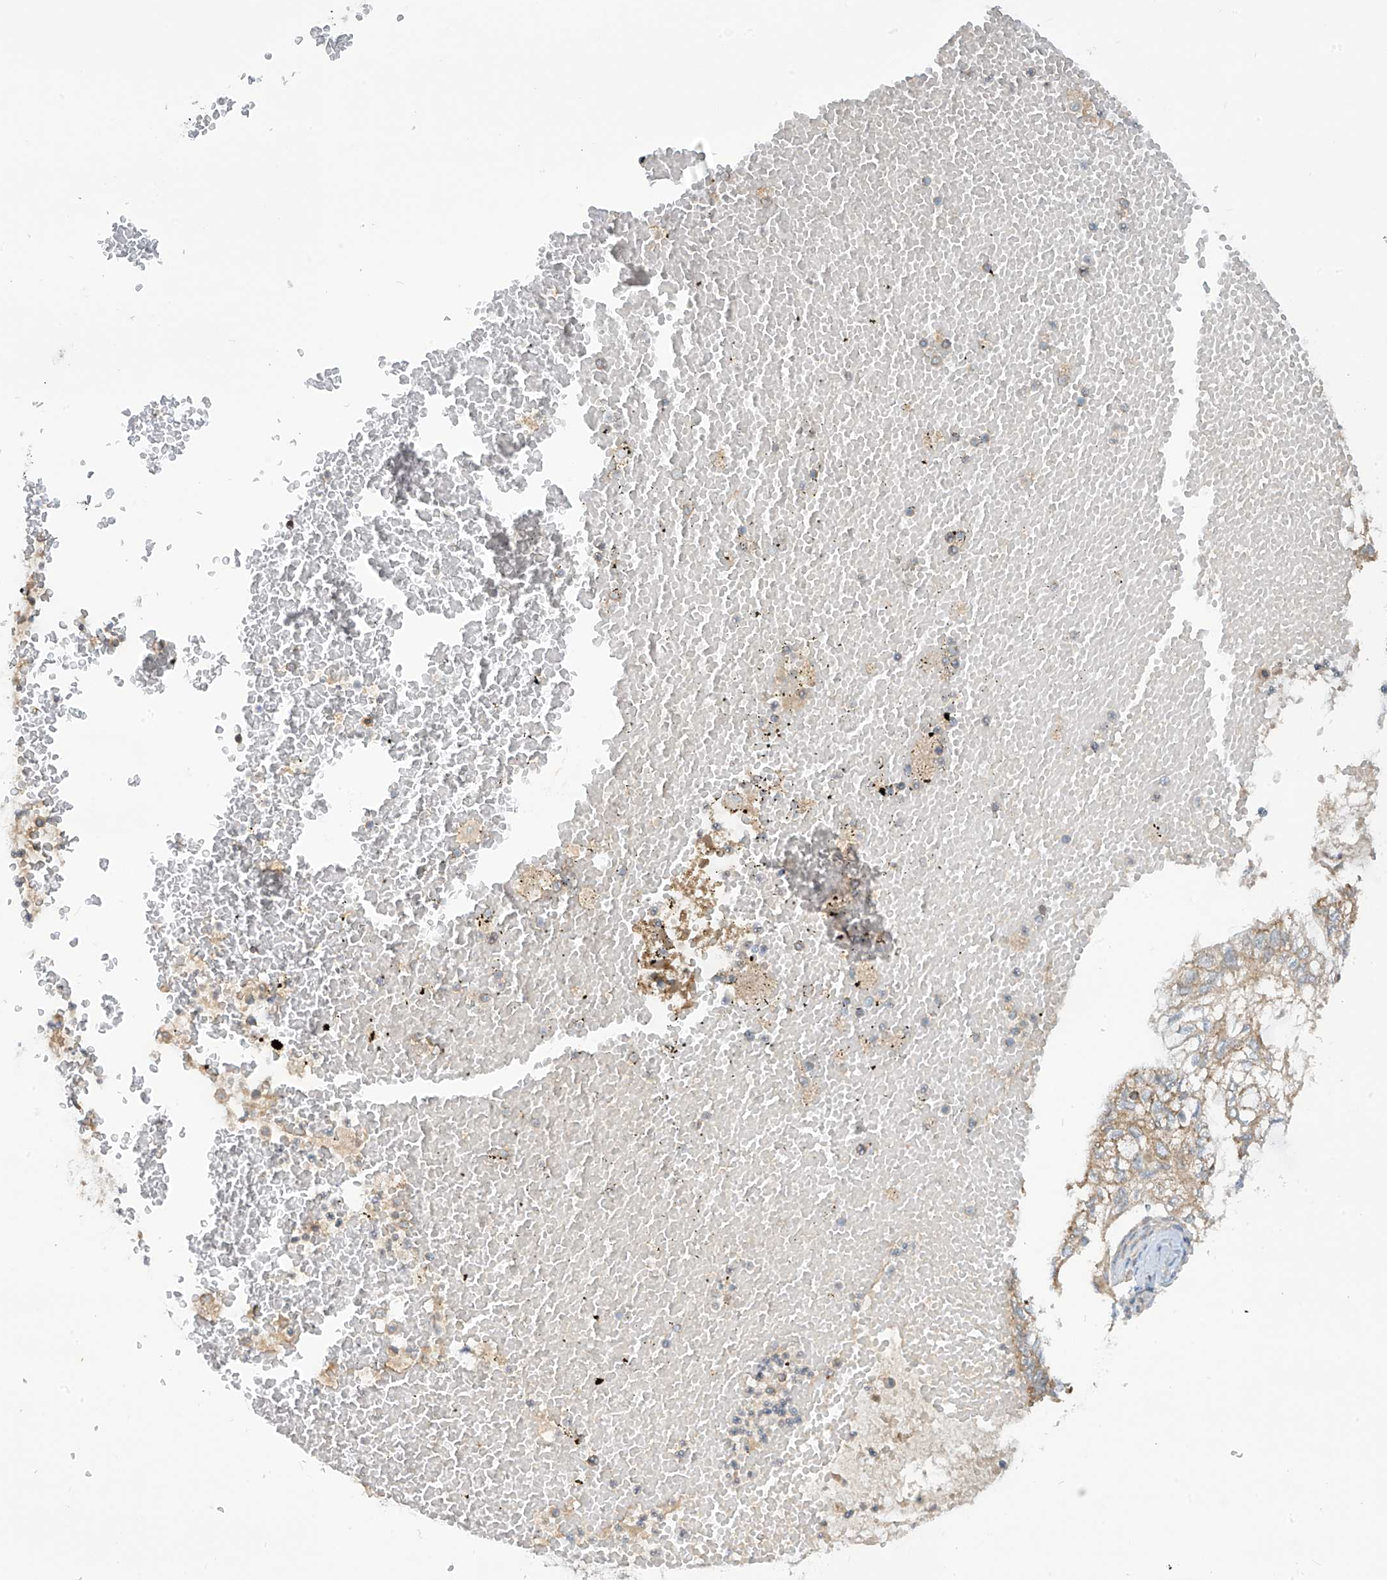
{"staining": {"intensity": "weak", "quantity": "<25%", "location": "cytoplasmic/membranous"}, "tissue": "lung cancer", "cell_type": "Tumor cells", "image_type": "cancer", "snomed": [{"axis": "morphology", "description": "Adenocarcinoma, NOS"}, {"axis": "topography", "description": "Lung"}], "caption": "The micrograph shows no significant expression in tumor cells of lung cancer (adenocarcinoma).", "gene": "SCGB1D2", "patient": {"sex": "female", "age": 70}}